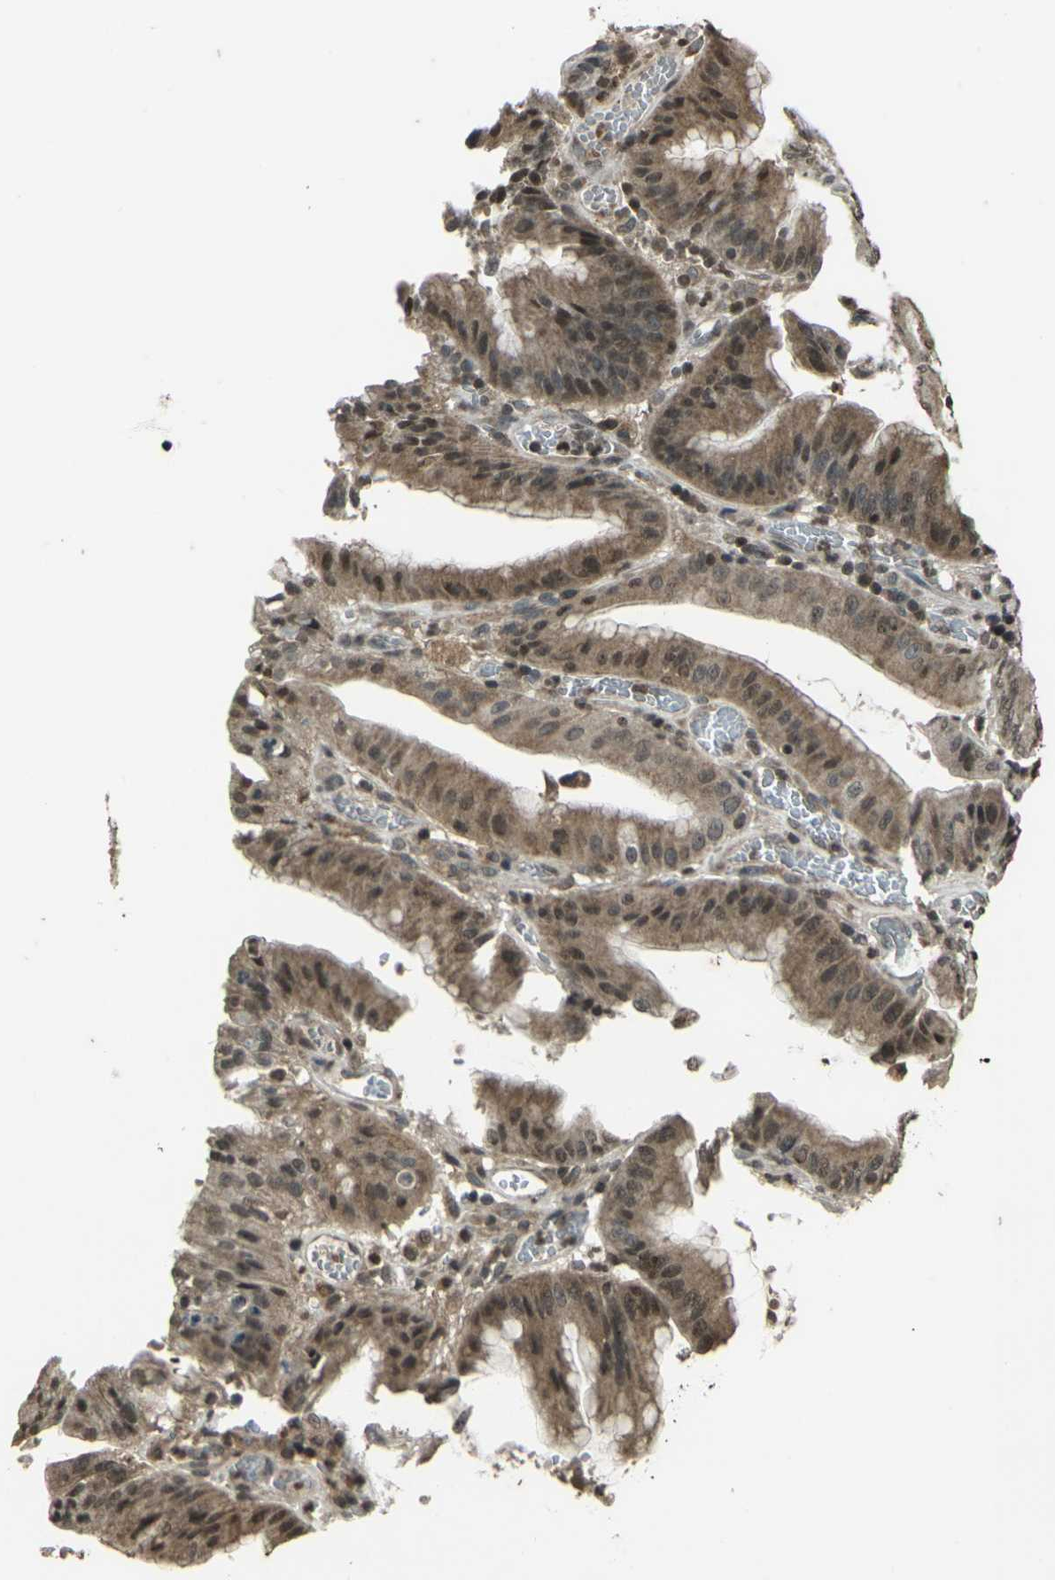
{"staining": {"intensity": "moderate", "quantity": ">75%", "location": "cytoplasmic/membranous,nuclear"}, "tissue": "stomach cancer", "cell_type": "Tumor cells", "image_type": "cancer", "snomed": [{"axis": "morphology", "description": "Normal tissue, NOS"}, {"axis": "morphology", "description": "Adenocarcinoma, NOS"}, {"axis": "topography", "description": "Stomach"}], "caption": "This is a histology image of immunohistochemistry staining of stomach cancer (adenocarcinoma), which shows moderate positivity in the cytoplasmic/membranous and nuclear of tumor cells.", "gene": "PRPF8", "patient": {"sex": "male", "age": 48}}